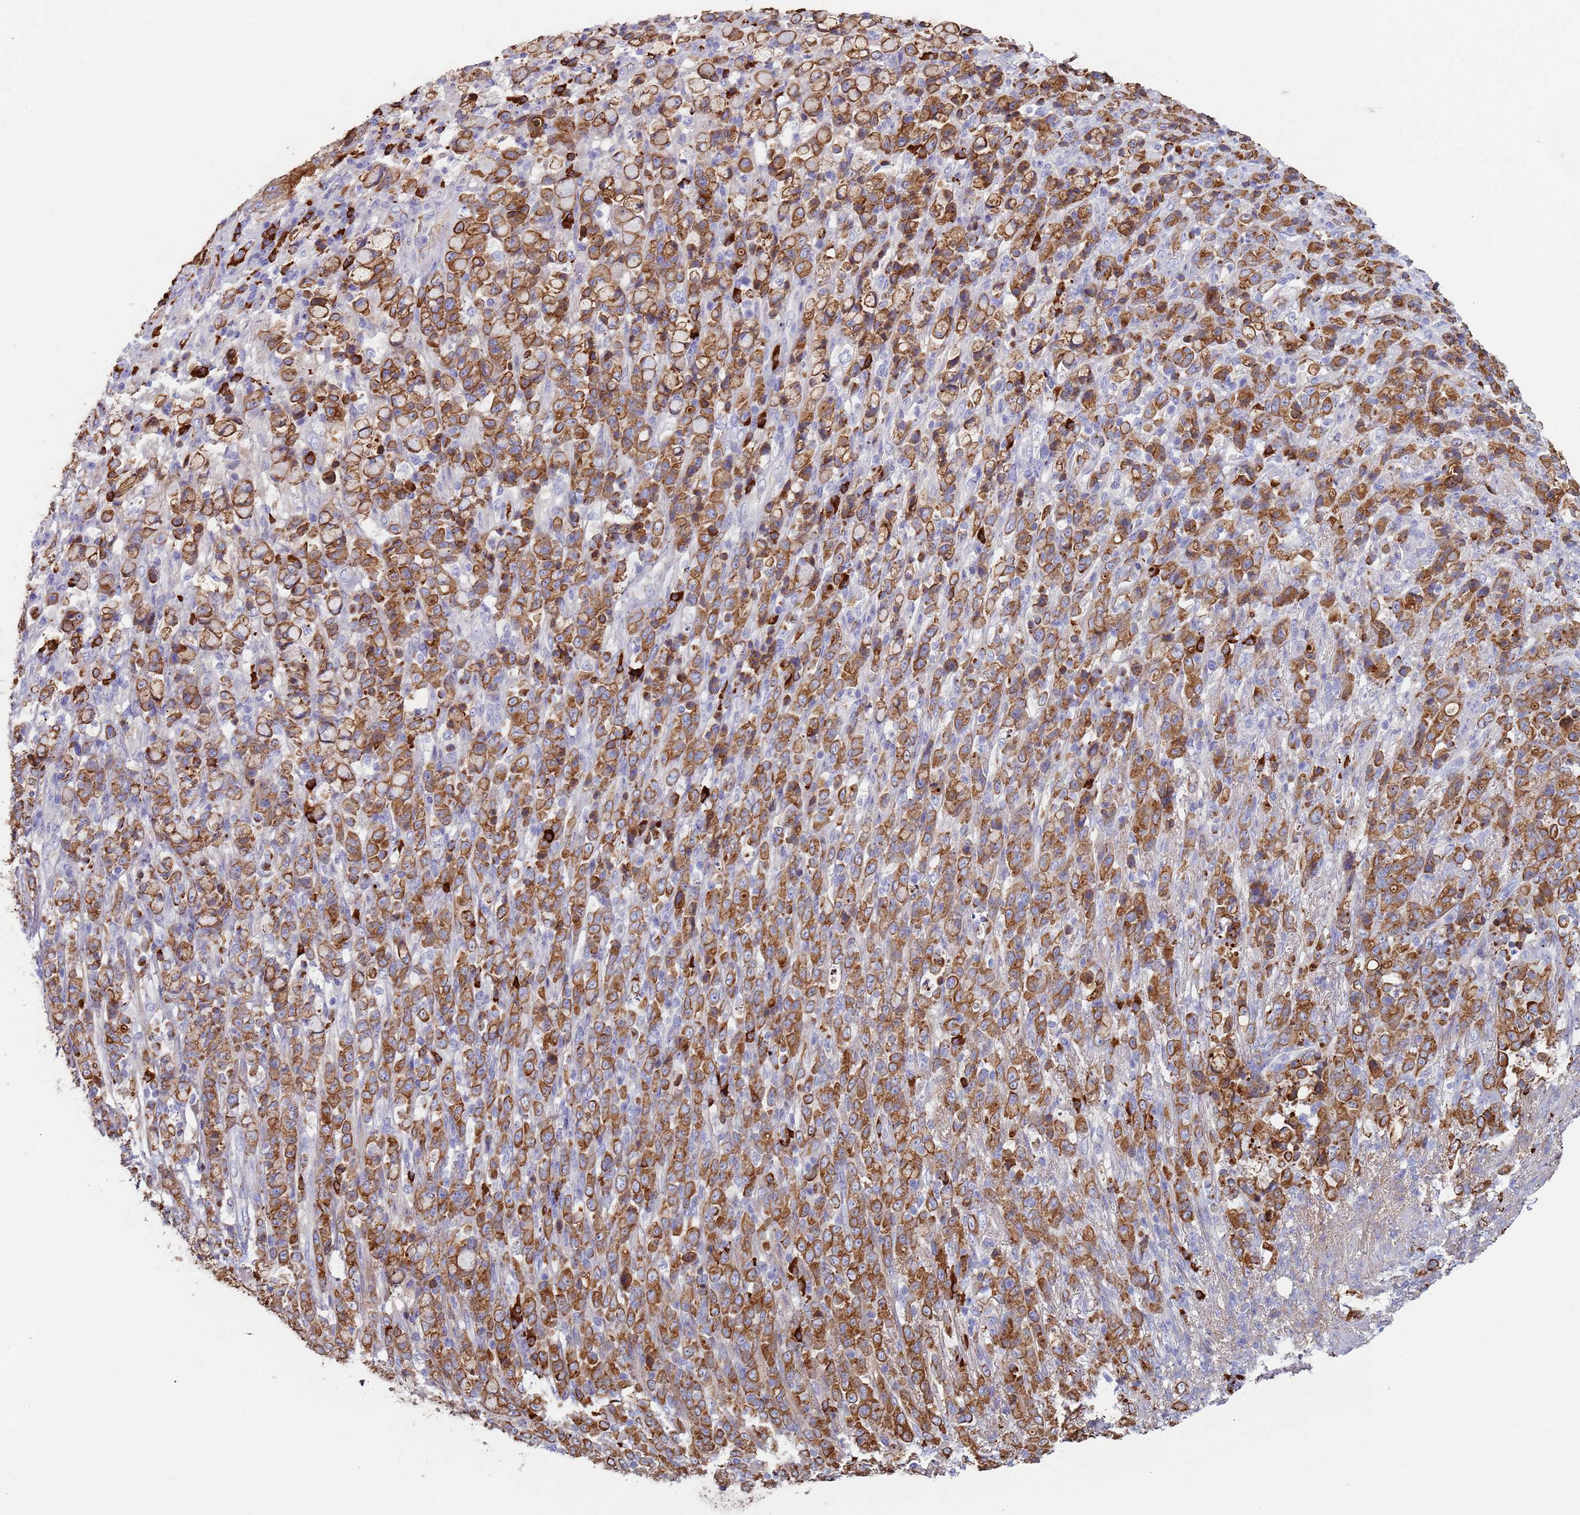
{"staining": {"intensity": "strong", "quantity": ">75%", "location": "cytoplasmic/membranous"}, "tissue": "stomach cancer", "cell_type": "Tumor cells", "image_type": "cancer", "snomed": [{"axis": "morphology", "description": "Normal tissue, NOS"}, {"axis": "morphology", "description": "Adenocarcinoma, NOS"}, {"axis": "topography", "description": "Stomach"}], "caption": "Adenocarcinoma (stomach) tissue displays strong cytoplasmic/membranous expression in about >75% of tumor cells, visualized by immunohistochemistry. Using DAB (3,3'-diaminobenzidine) (brown) and hematoxylin (blue) stains, captured at high magnification using brightfield microscopy.", "gene": "CYSLTR2", "patient": {"sex": "female", "age": 79}}